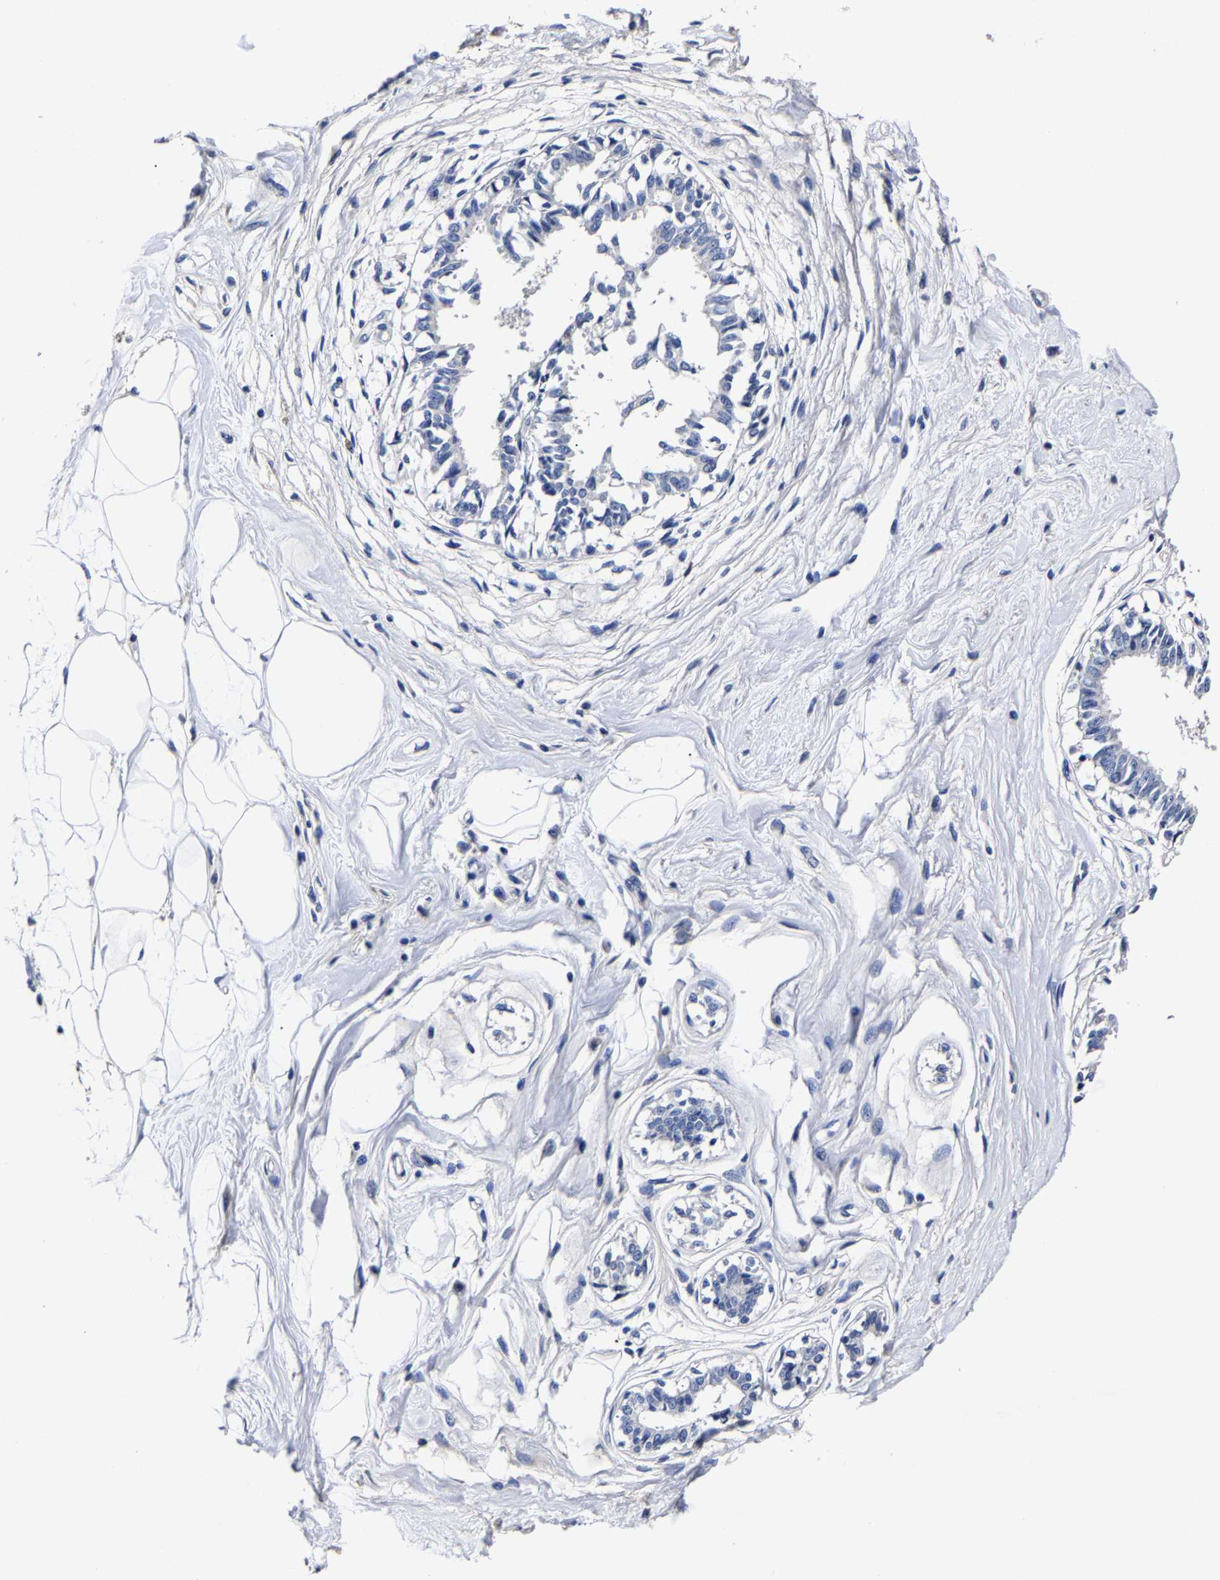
{"staining": {"intensity": "negative", "quantity": "none", "location": "none"}, "tissue": "breast", "cell_type": "Adipocytes", "image_type": "normal", "snomed": [{"axis": "morphology", "description": "Normal tissue, NOS"}, {"axis": "topography", "description": "Breast"}], "caption": "DAB (3,3'-diaminobenzidine) immunohistochemical staining of unremarkable human breast reveals no significant positivity in adipocytes.", "gene": "AKAP4", "patient": {"sex": "female", "age": 45}}